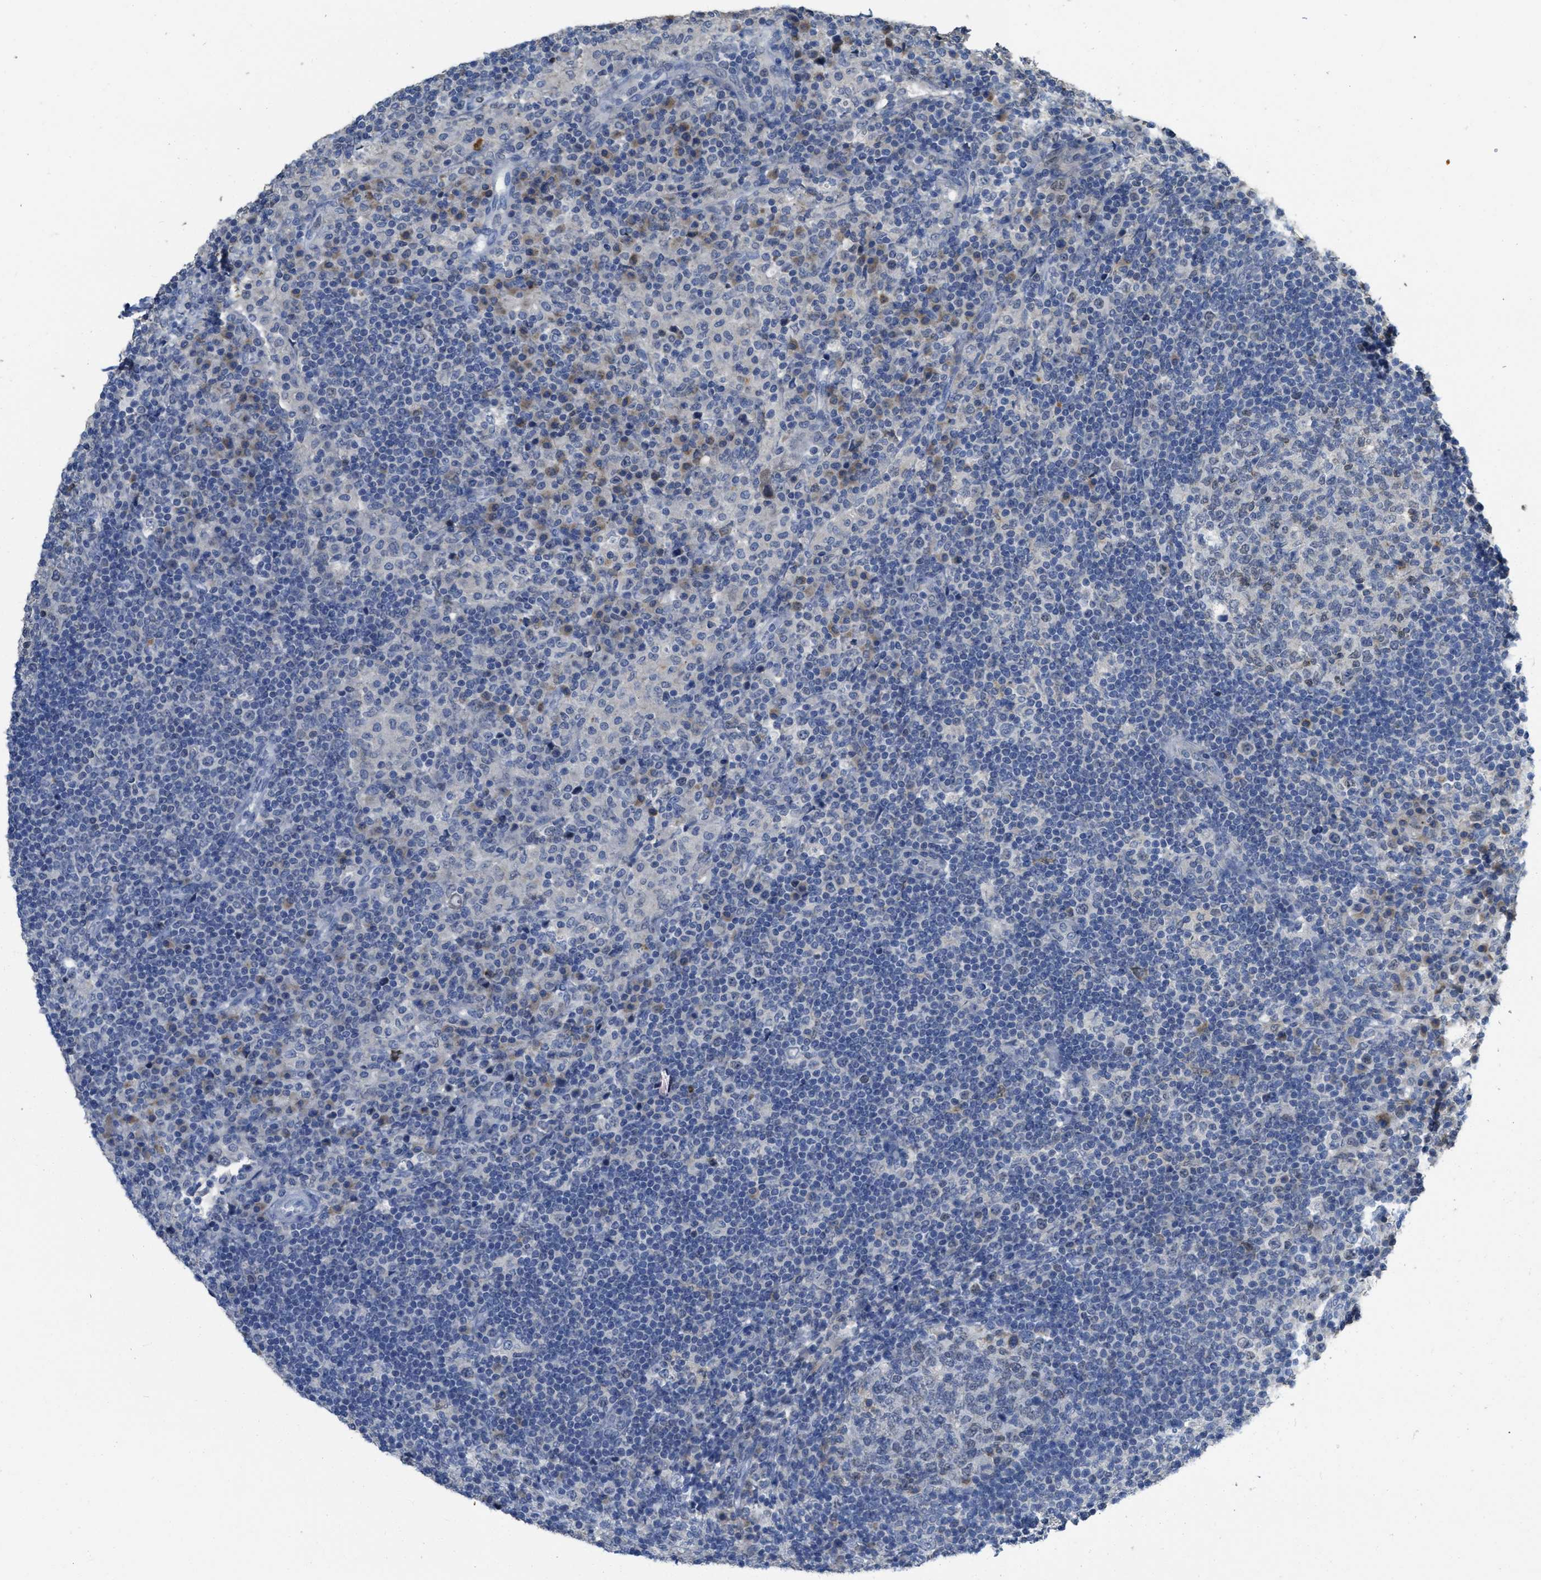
{"staining": {"intensity": "moderate", "quantity": "<25%", "location": "cytoplasmic/membranous"}, "tissue": "lymph node", "cell_type": "Germinal center cells", "image_type": "normal", "snomed": [{"axis": "morphology", "description": "Normal tissue, NOS"}, {"axis": "topography", "description": "Lymph node"}], "caption": "IHC staining of normal lymph node, which shows low levels of moderate cytoplasmic/membranous positivity in approximately <25% of germinal center cells indicating moderate cytoplasmic/membranous protein expression. The staining was performed using DAB (brown) for protein detection and nuclei were counterstained in hematoxylin (blue).", "gene": "SFXN2", "patient": {"sex": "female", "age": 53}}